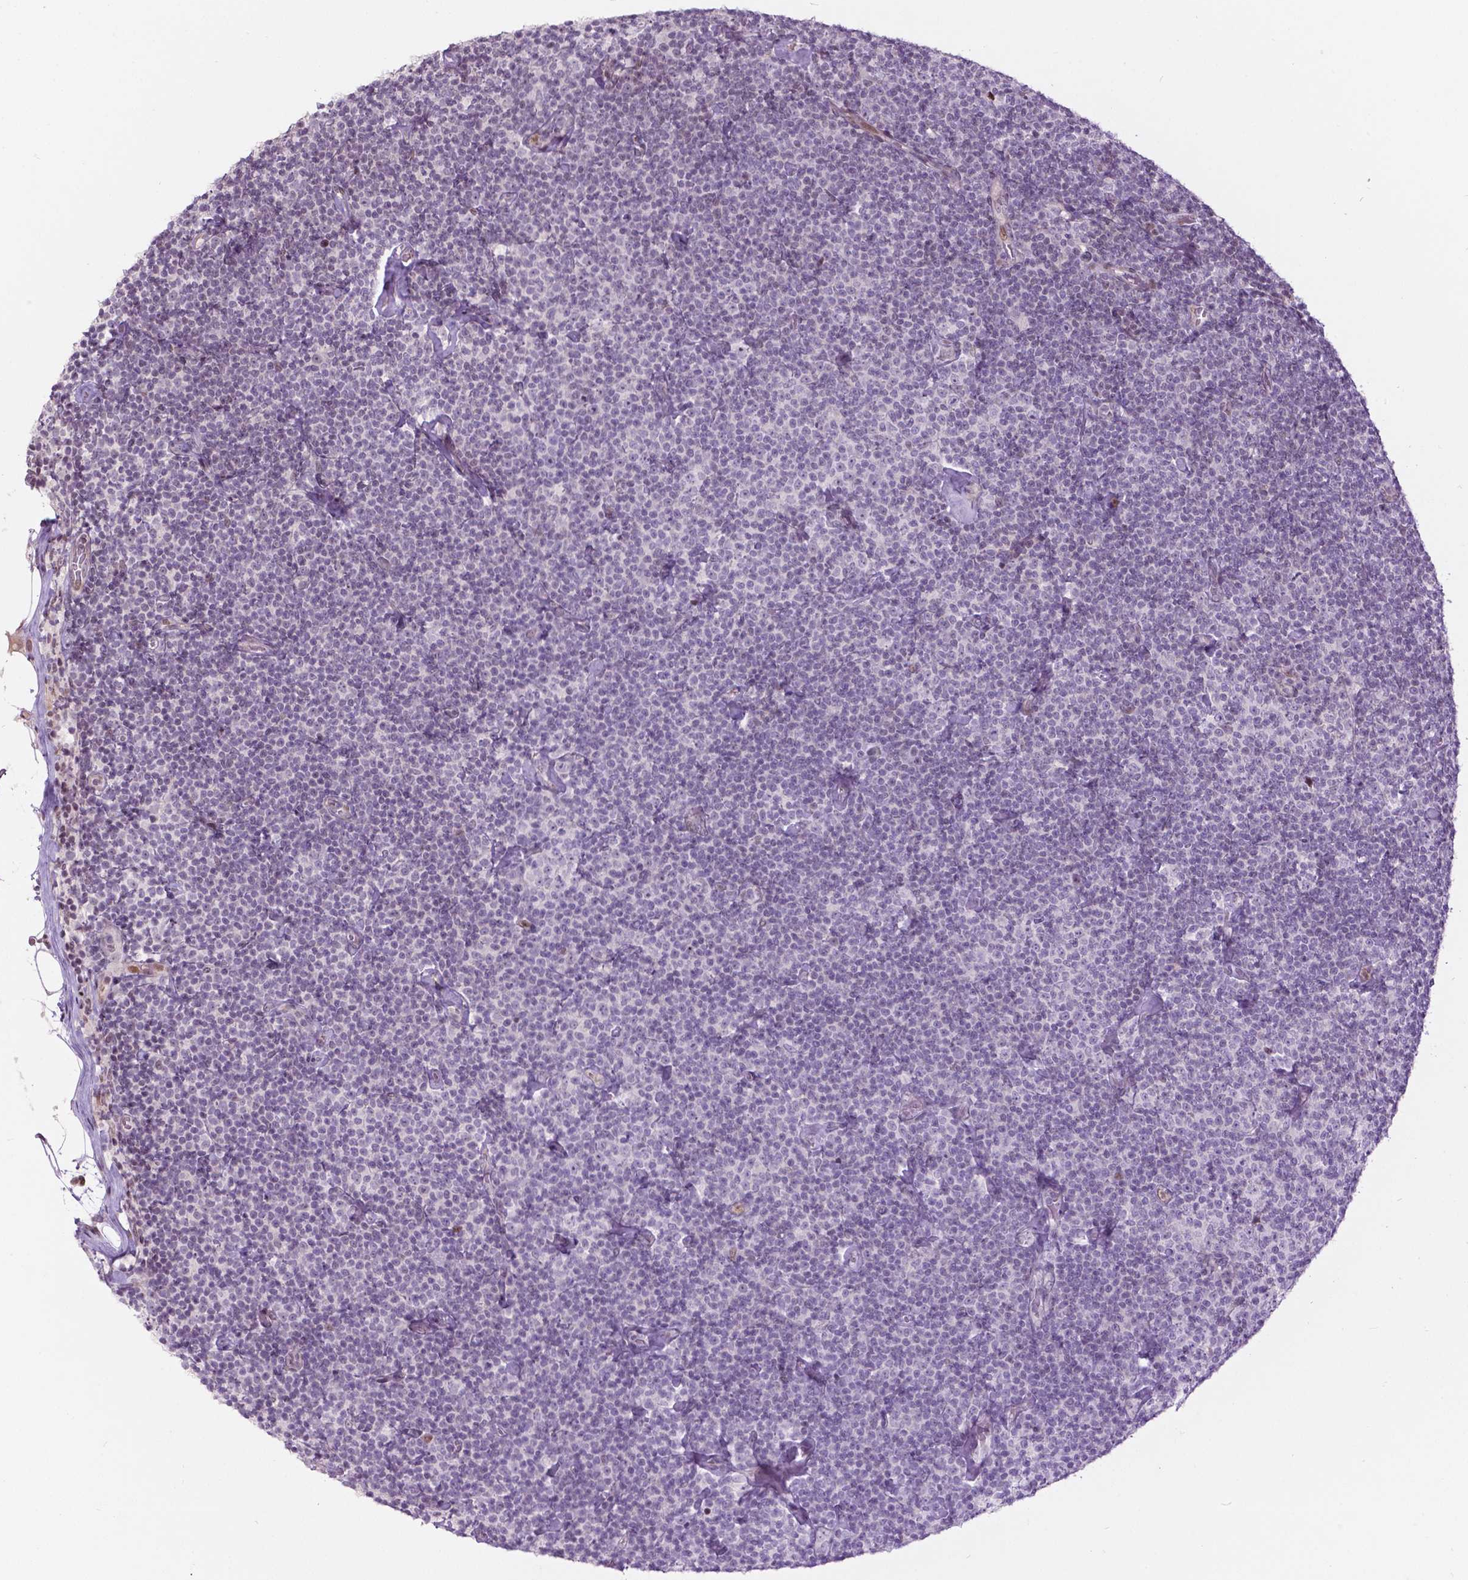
{"staining": {"intensity": "negative", "quantity": "none", "location": "none"}, "tissue": "lymphoma", "cell_type": "Tumor cells", "image_type": "cancer", "snomed": [{"axis": "morphology", "description": "Malignant lymphoma, non-Hodgkin's type, Low grade"}, {"axis": "topography", "description": "Lymph node"}], "caption": "A photomicrograph of low-grade malignant lymphoma, non-Hodgkin's type stained for a protein shows no brown staining in tumor cells.", "gene": "PTPN18", "patient": {"sex": "male", "age": 81}}